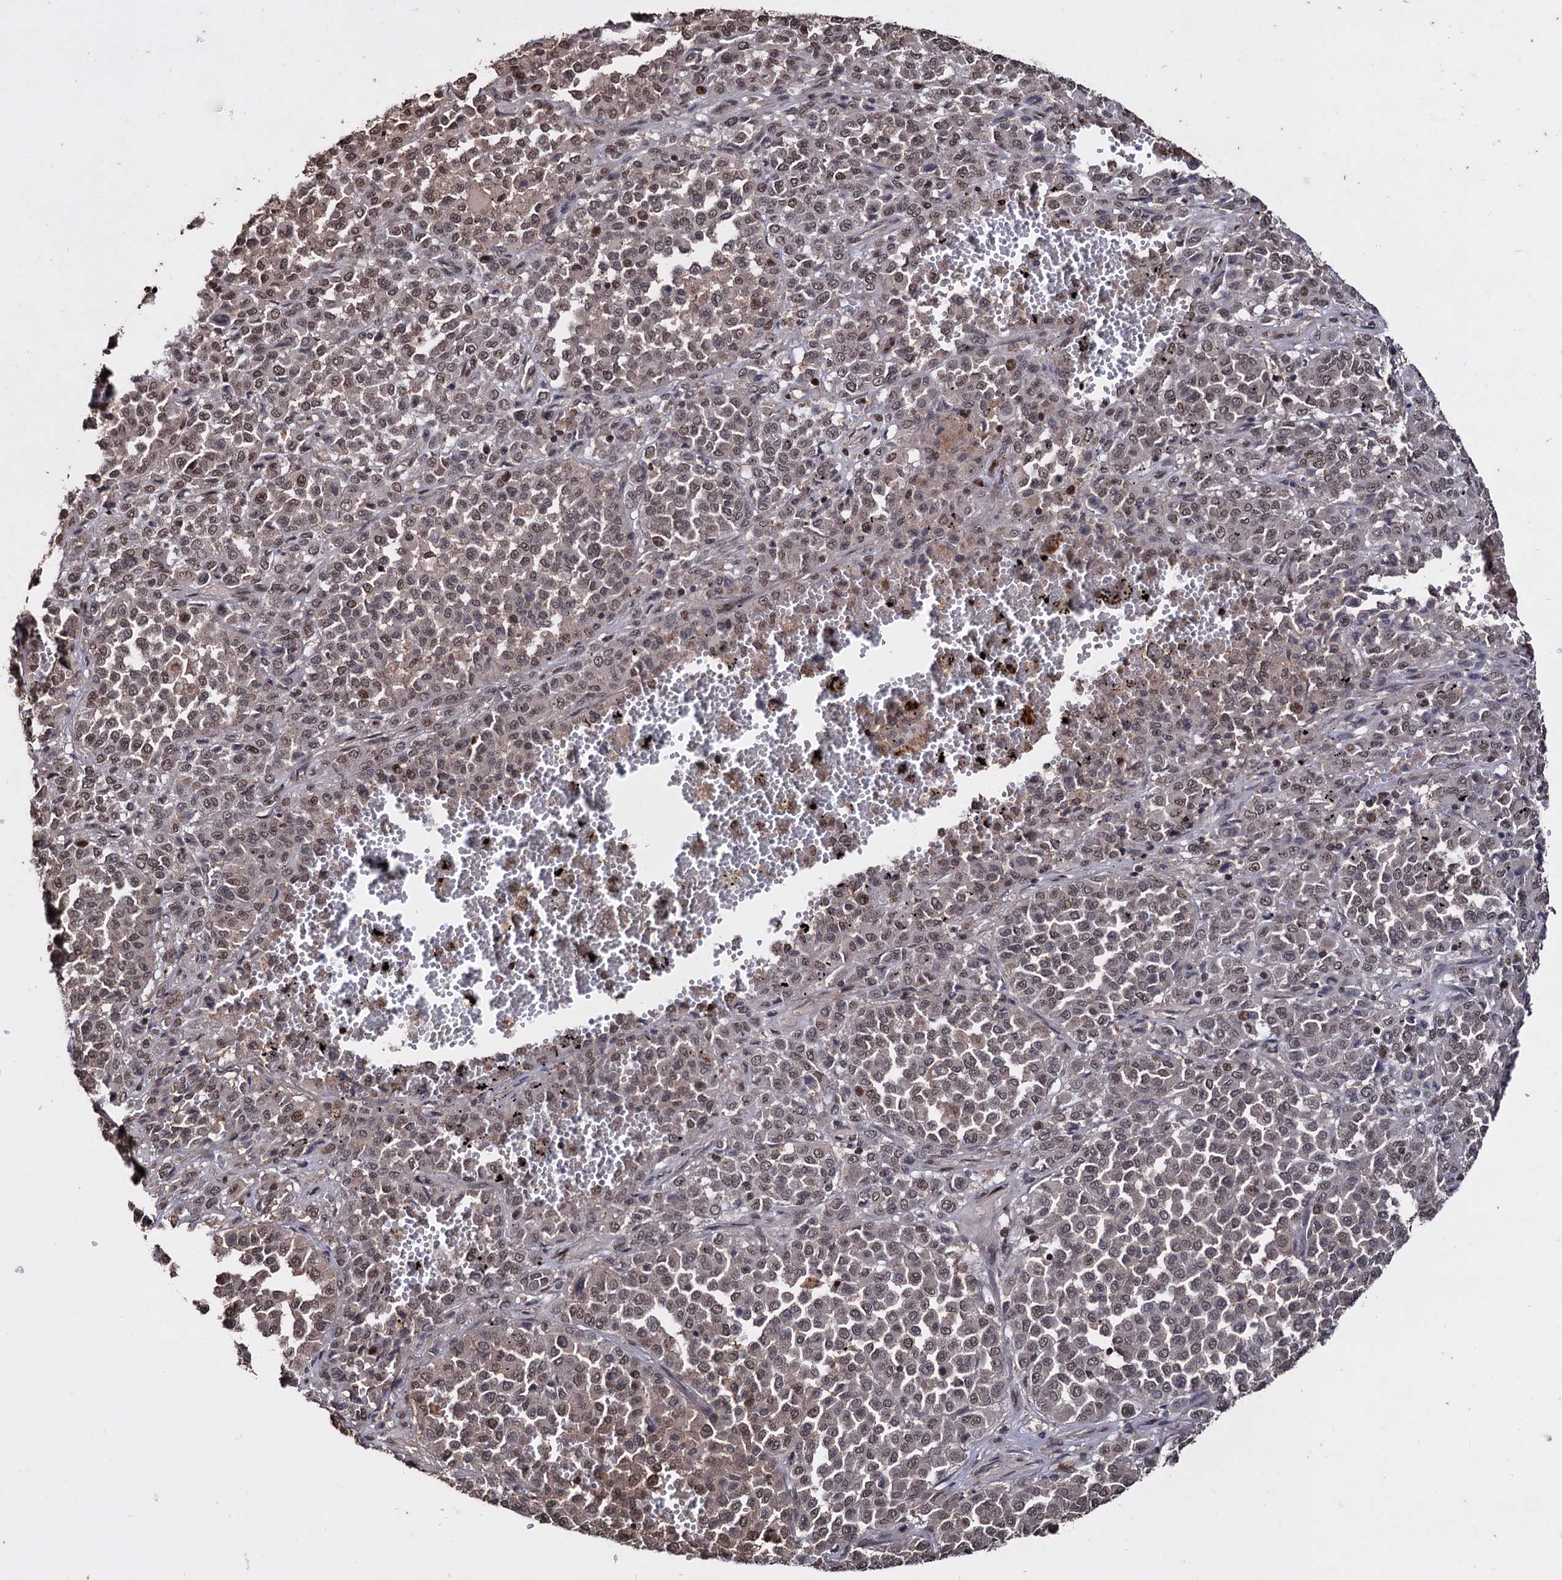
{"staining": {"intensity": "moderate", "quantity": "<25%", "location": "nuclear"}, "tissue": "melanoma", "cell_type": "Tumor cells", "image_type": "cancer", "snomed": [{"axis": "morphology", "description": "Malignant melanoma, Metastatic site"}, {"axis": "topography", "description": "Pancreas"}], "caption": "Tumor cells show low levels of moderate nuclear expression in about <25% of cells in human melanoma. Ihc stains the protein of interest in brown and the nuclei are stained blue.", "gene": "KLF5", "patient": {"sex": "female", "age": 30}}